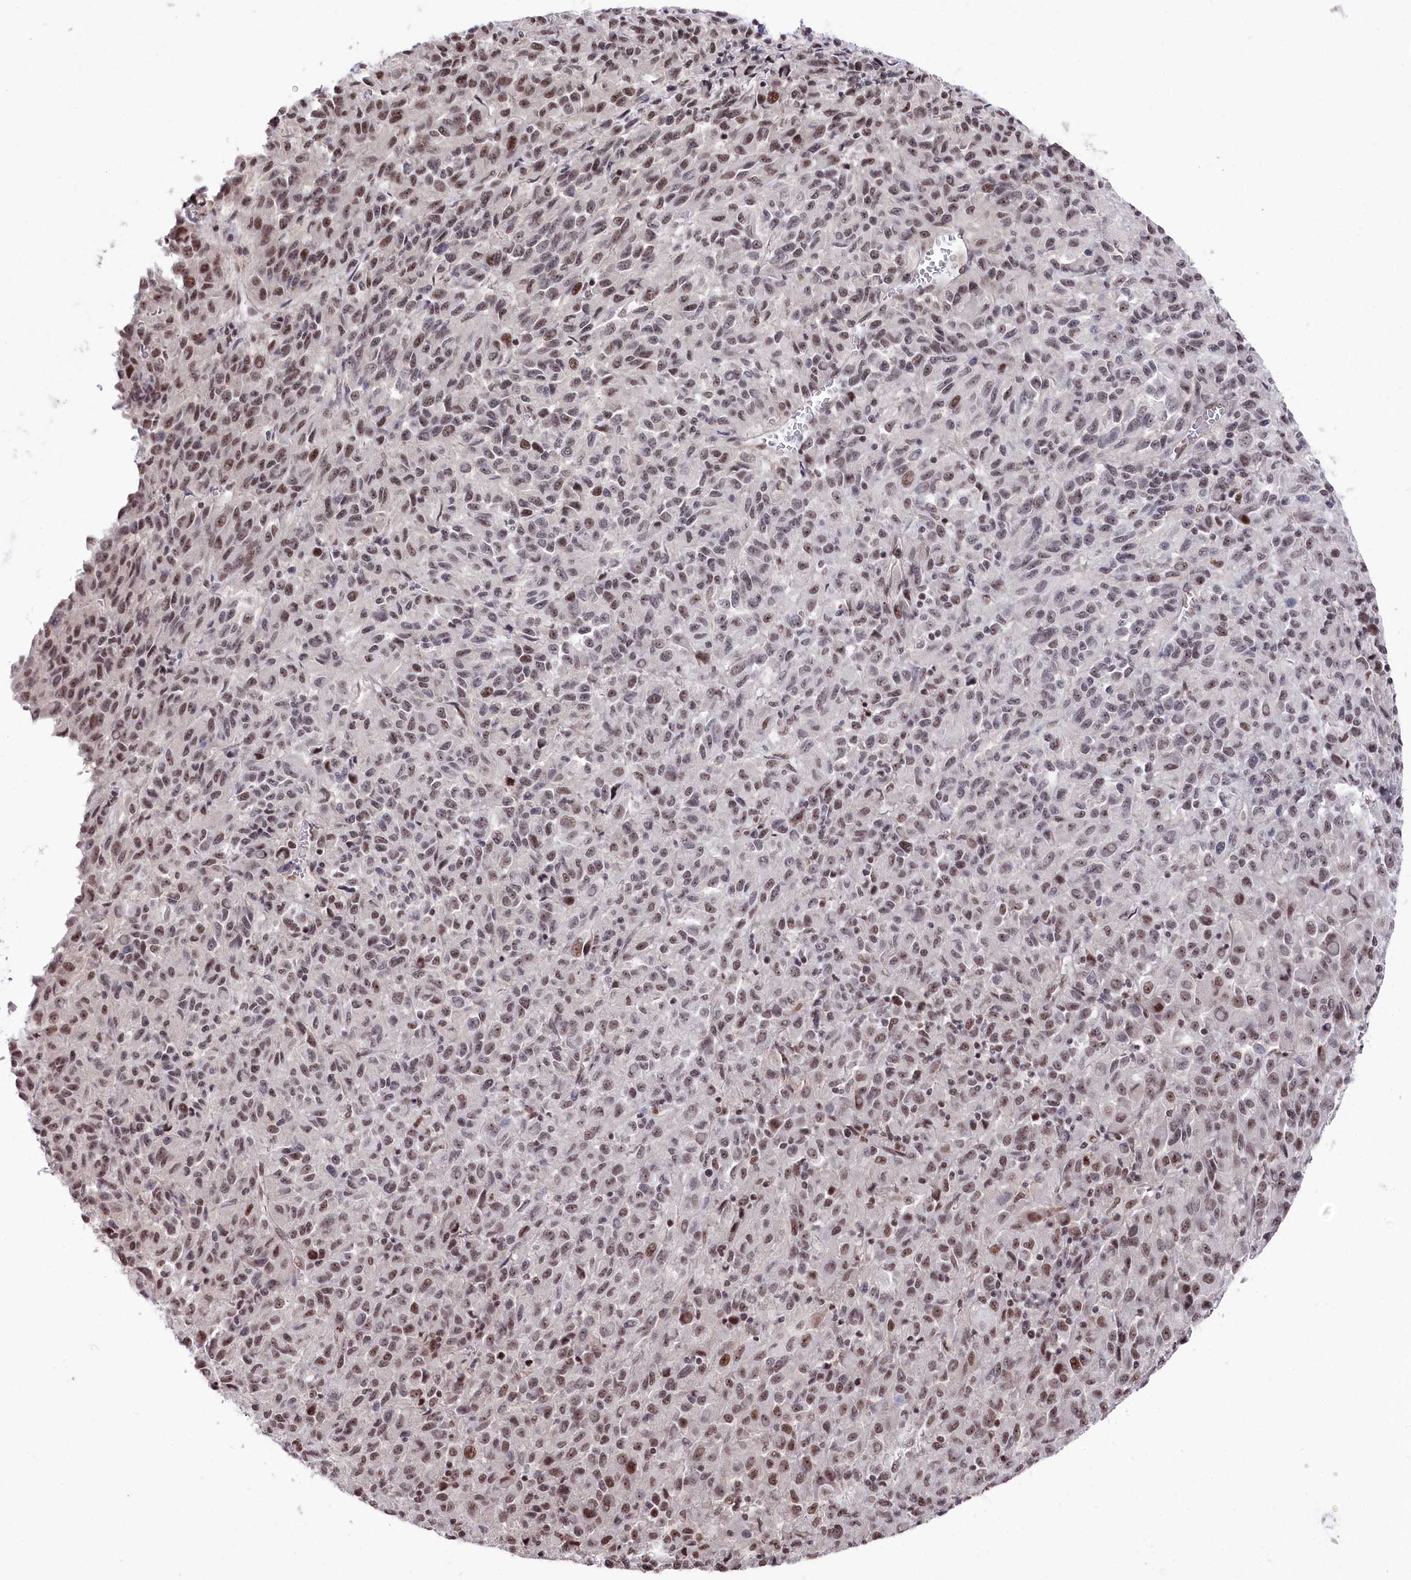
{"staining": {"intensity": "weak", "quantity": ">75%", "location": "nuclear"}, "tissue": "melanoma", "cell_type": "Tumor cells", "image_type": "cancer", "snomed": [{"axis": "morphology", "description": "Malignant melanoma, Metastatic site"}, {"axis": "topography", "description": "Lung"}], "caption": "Protein expression analysis of human melanoma reveals weak nuclear positivity in about >75% of tumor cells. (brown staining indicates protein expression, while blue staining denotes nuclei).", "gene": "POLR2H", "patient": {"sex": "male", "age": 64}}